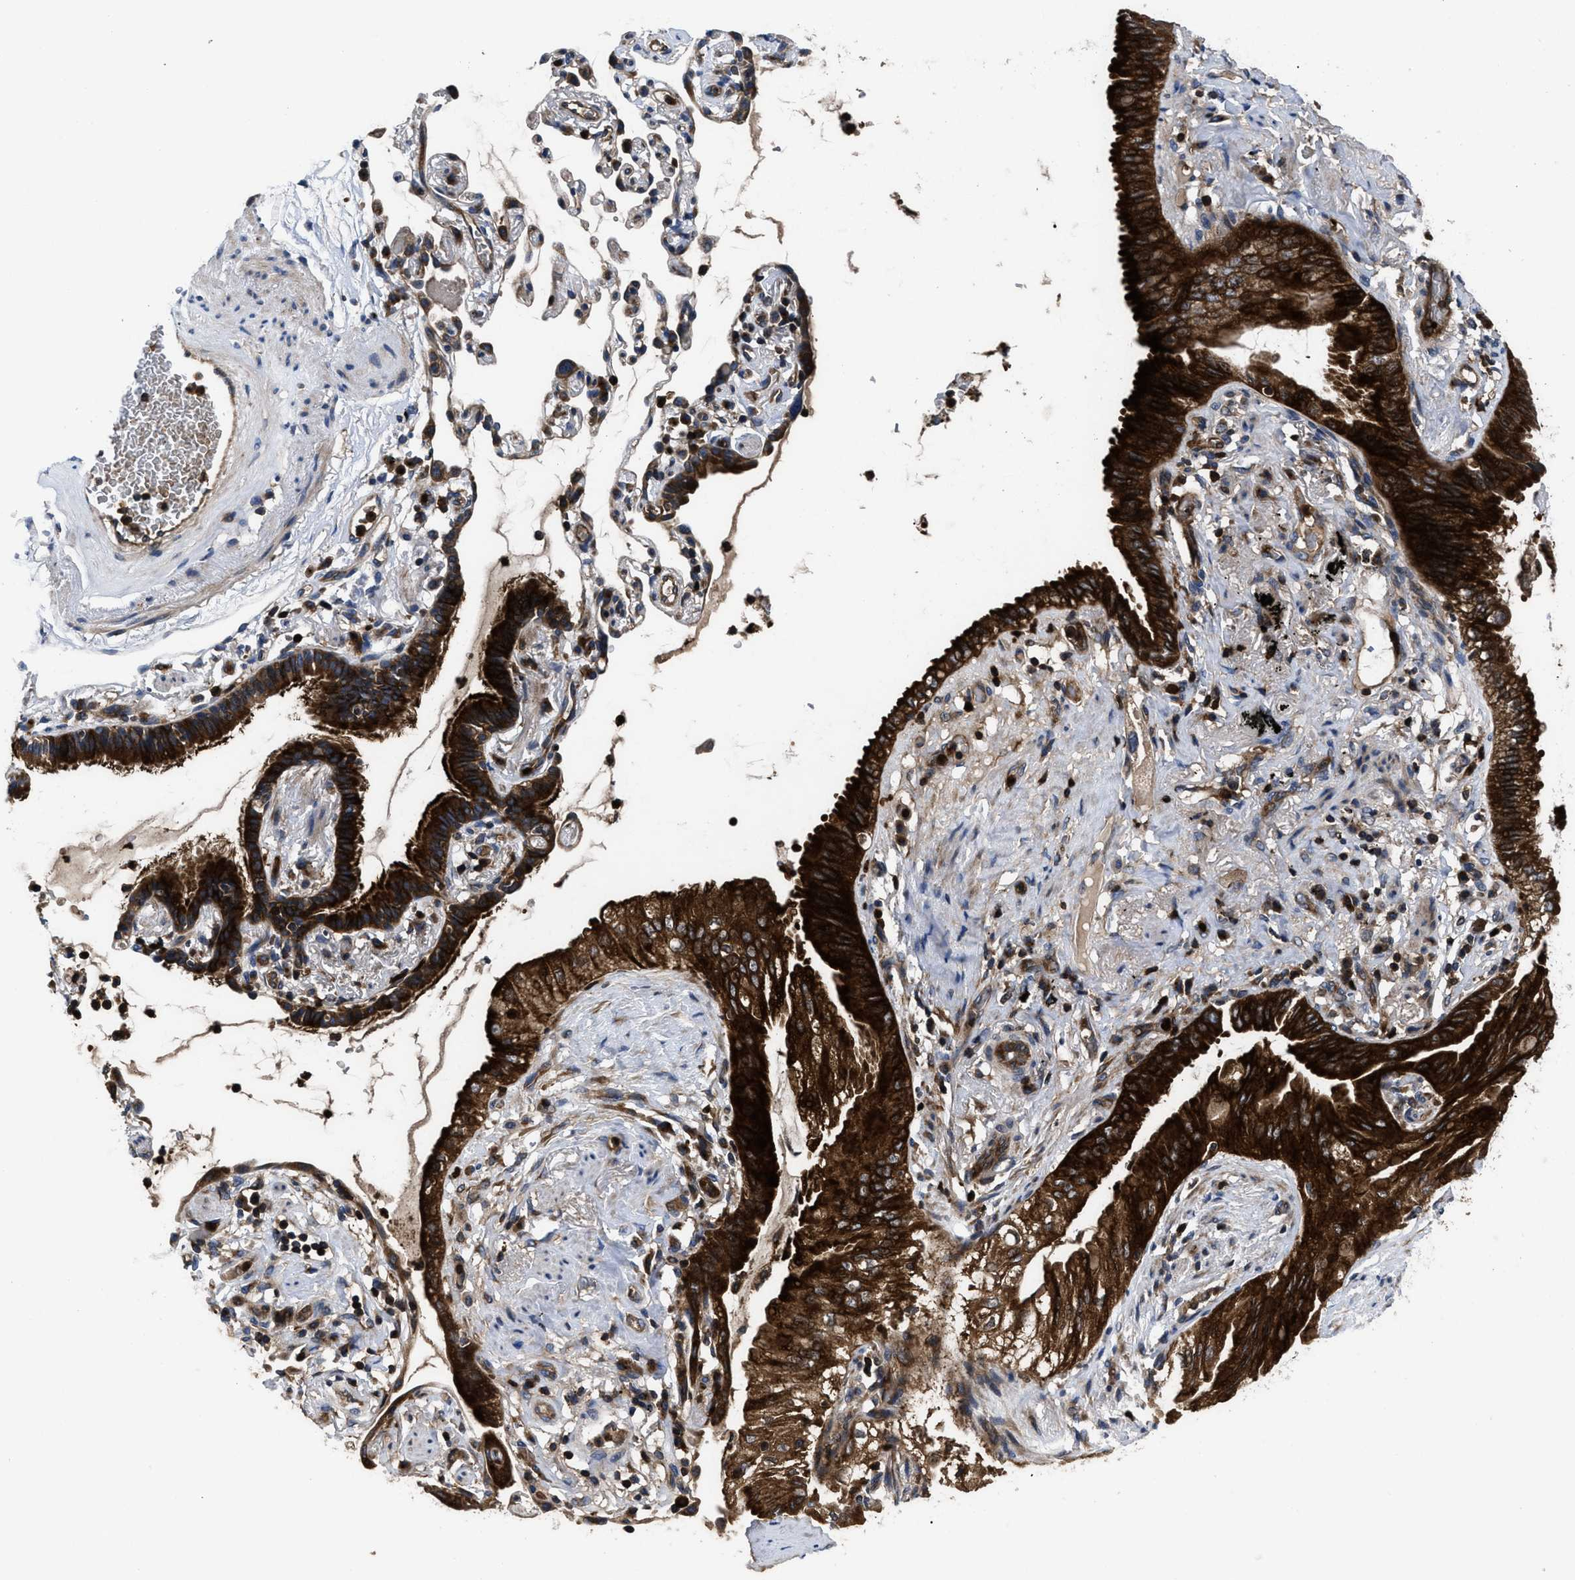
{"staining": {"intensity": "strong", "quantity": ">75%", "location": "cytoplasmic/membranous"}, "tissue": "lung cancer", "cell_type": "Tumor cells", "image_type": "cancer", "snomed": [{"axis": "morphology", "description": "Normal tissue, NOS"}, {"axis": "morphology", "description": "Adenocarcinoma, NOS"}, {"axis": "topography", "description": "Bronchus"}, {"axis": "topography", "description": "Lung"}], "caption": "Immunohistochemical staining of lung cancer shows high levels of strong cytoplasmic/membranous expression in approximately >75% of tumor cells. (DAB (3,3'-diaminobenzidine) IHC, brown staining for protein, blue staining for nuclei).", "gene": "YBEY", "patient": {"sex": "female", "age": 70}}